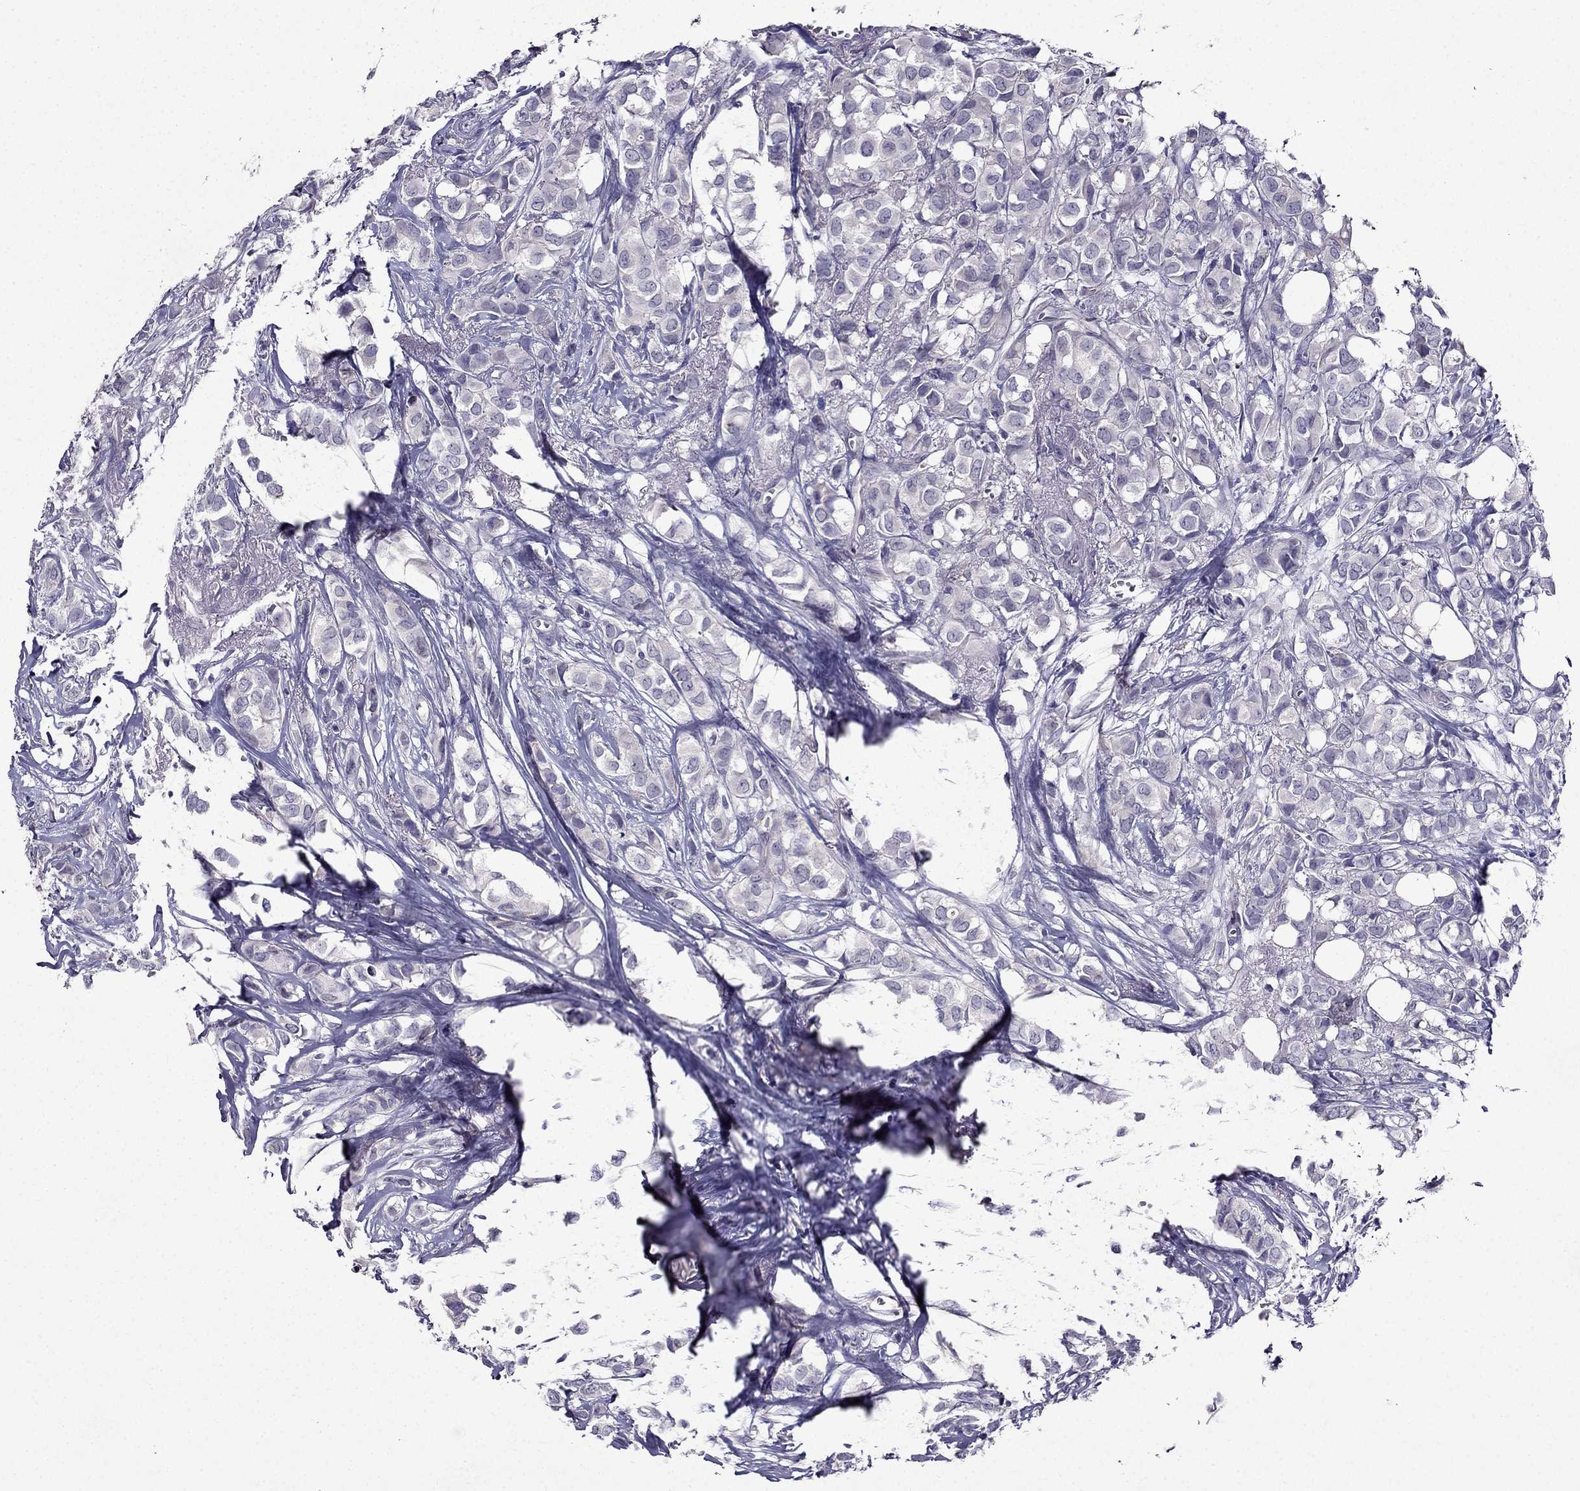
{"staining": {"intensity": "negative", "quantity": "none", "location": "none"}, "tissue": "breast cancer", "cell_type": "Tumor cells", "image_type": "cancer", "snomed": [{"axis": "morphology", "description": "Duct carcinoma"}, {"axis": "topography", "description": "Breast"}], "caption": "The histopathology image shows no significant expression in tumor cells of invasive ductal carcinoma (breast).", "gene": "DUSP15", "patient": {"sex": "female", "age": 85}}